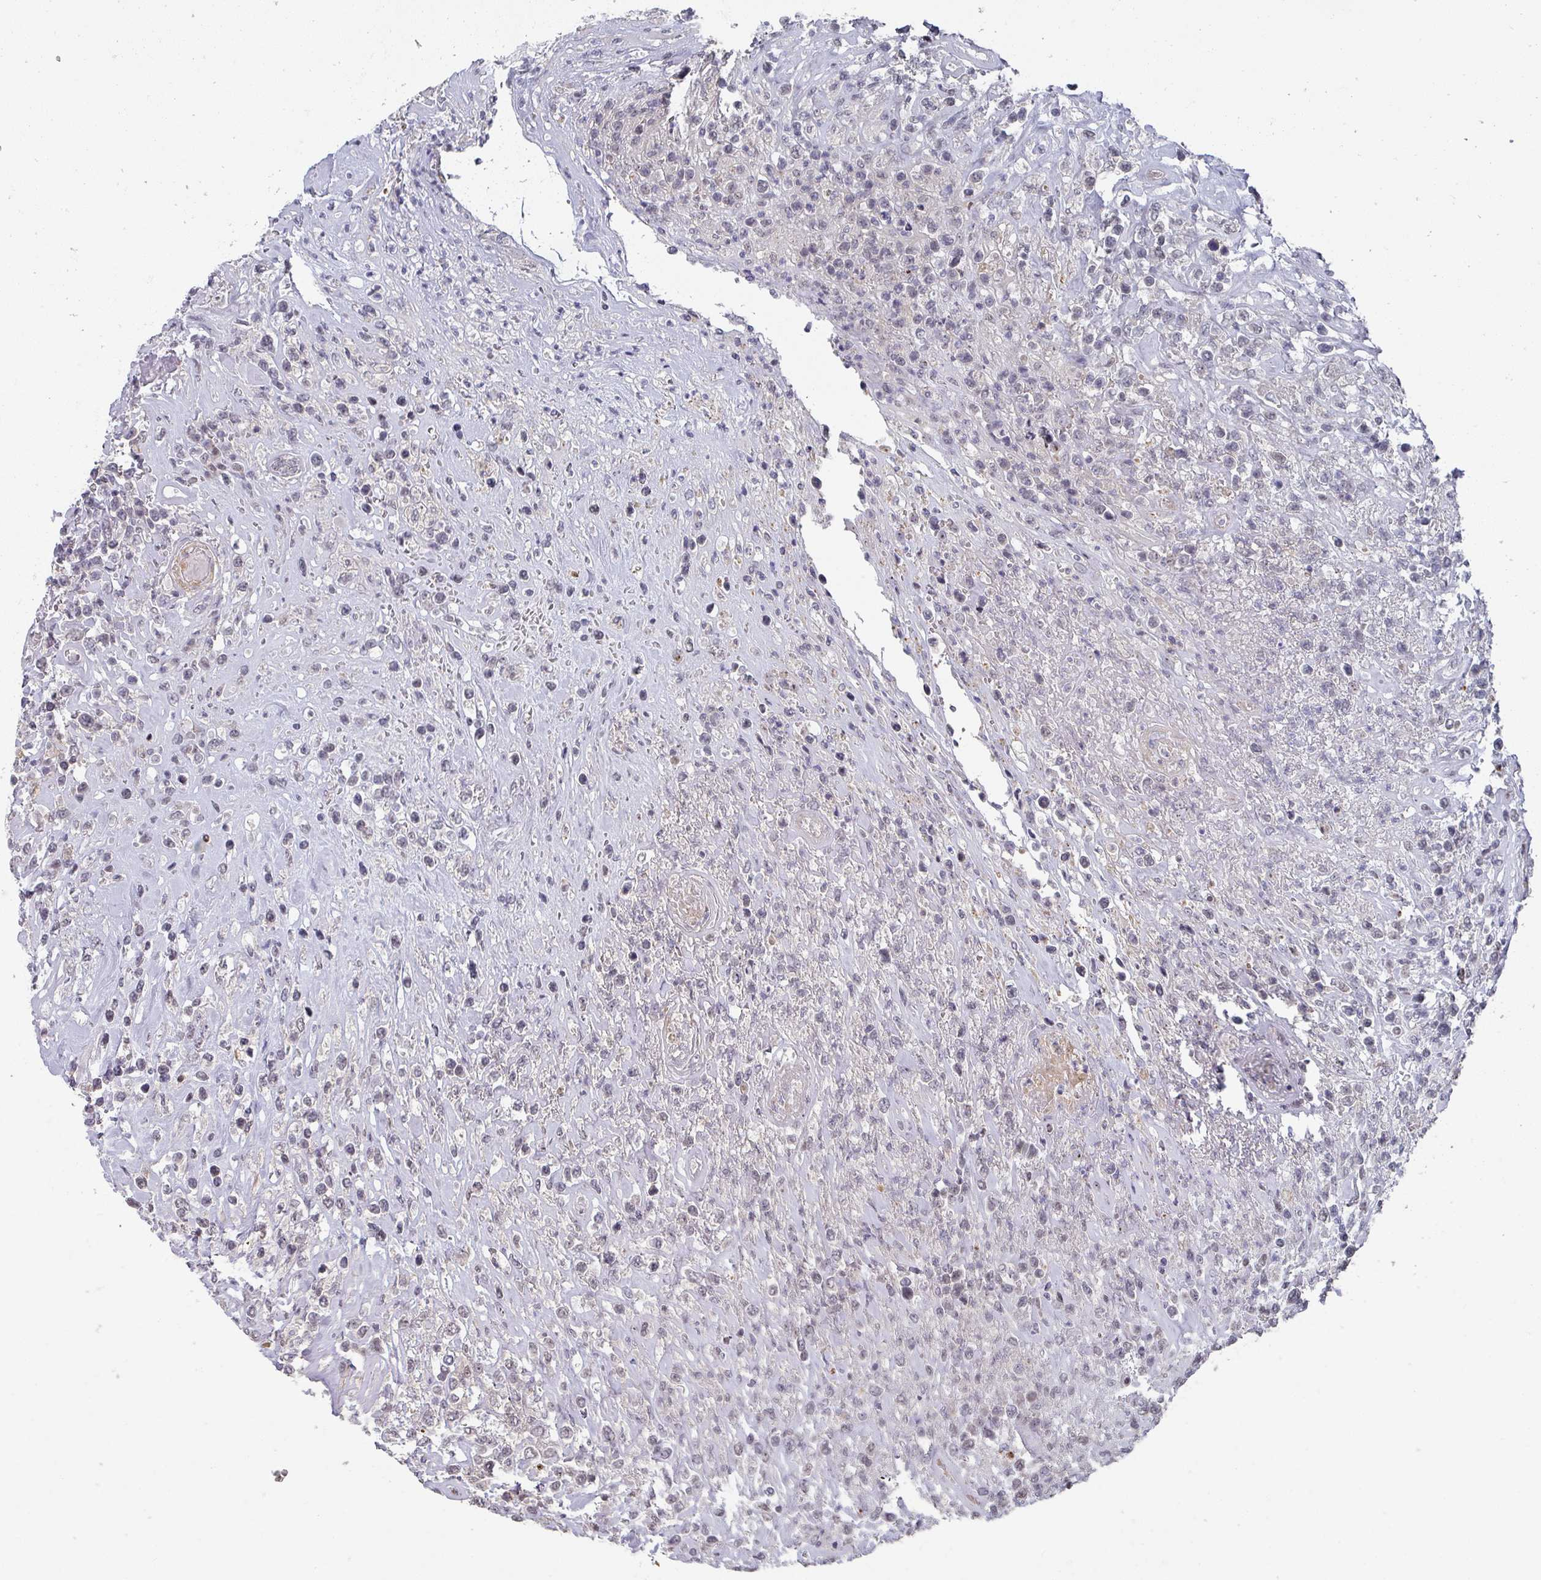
{"staining": {"intensity": "negative", "quantity": "none", "location": "none"}, "tissue": "lymphoma", "cell_type": "Tumor cells", "image_type": "cancer", "snomed": [{"axis": "morphology", "description": "Malignant lymphoma, non-Hodgkin's type, High grade"}, {"axis": "topography", "description": "Soft tissue"}], "caption": "Micrograph shows no significant protein positivity in tumor cells of malignant lymphoma, non-Hodgkin's type (high-grade).", "gene": "ZNF654", "patient": {"sex": "female", "age": 56}}